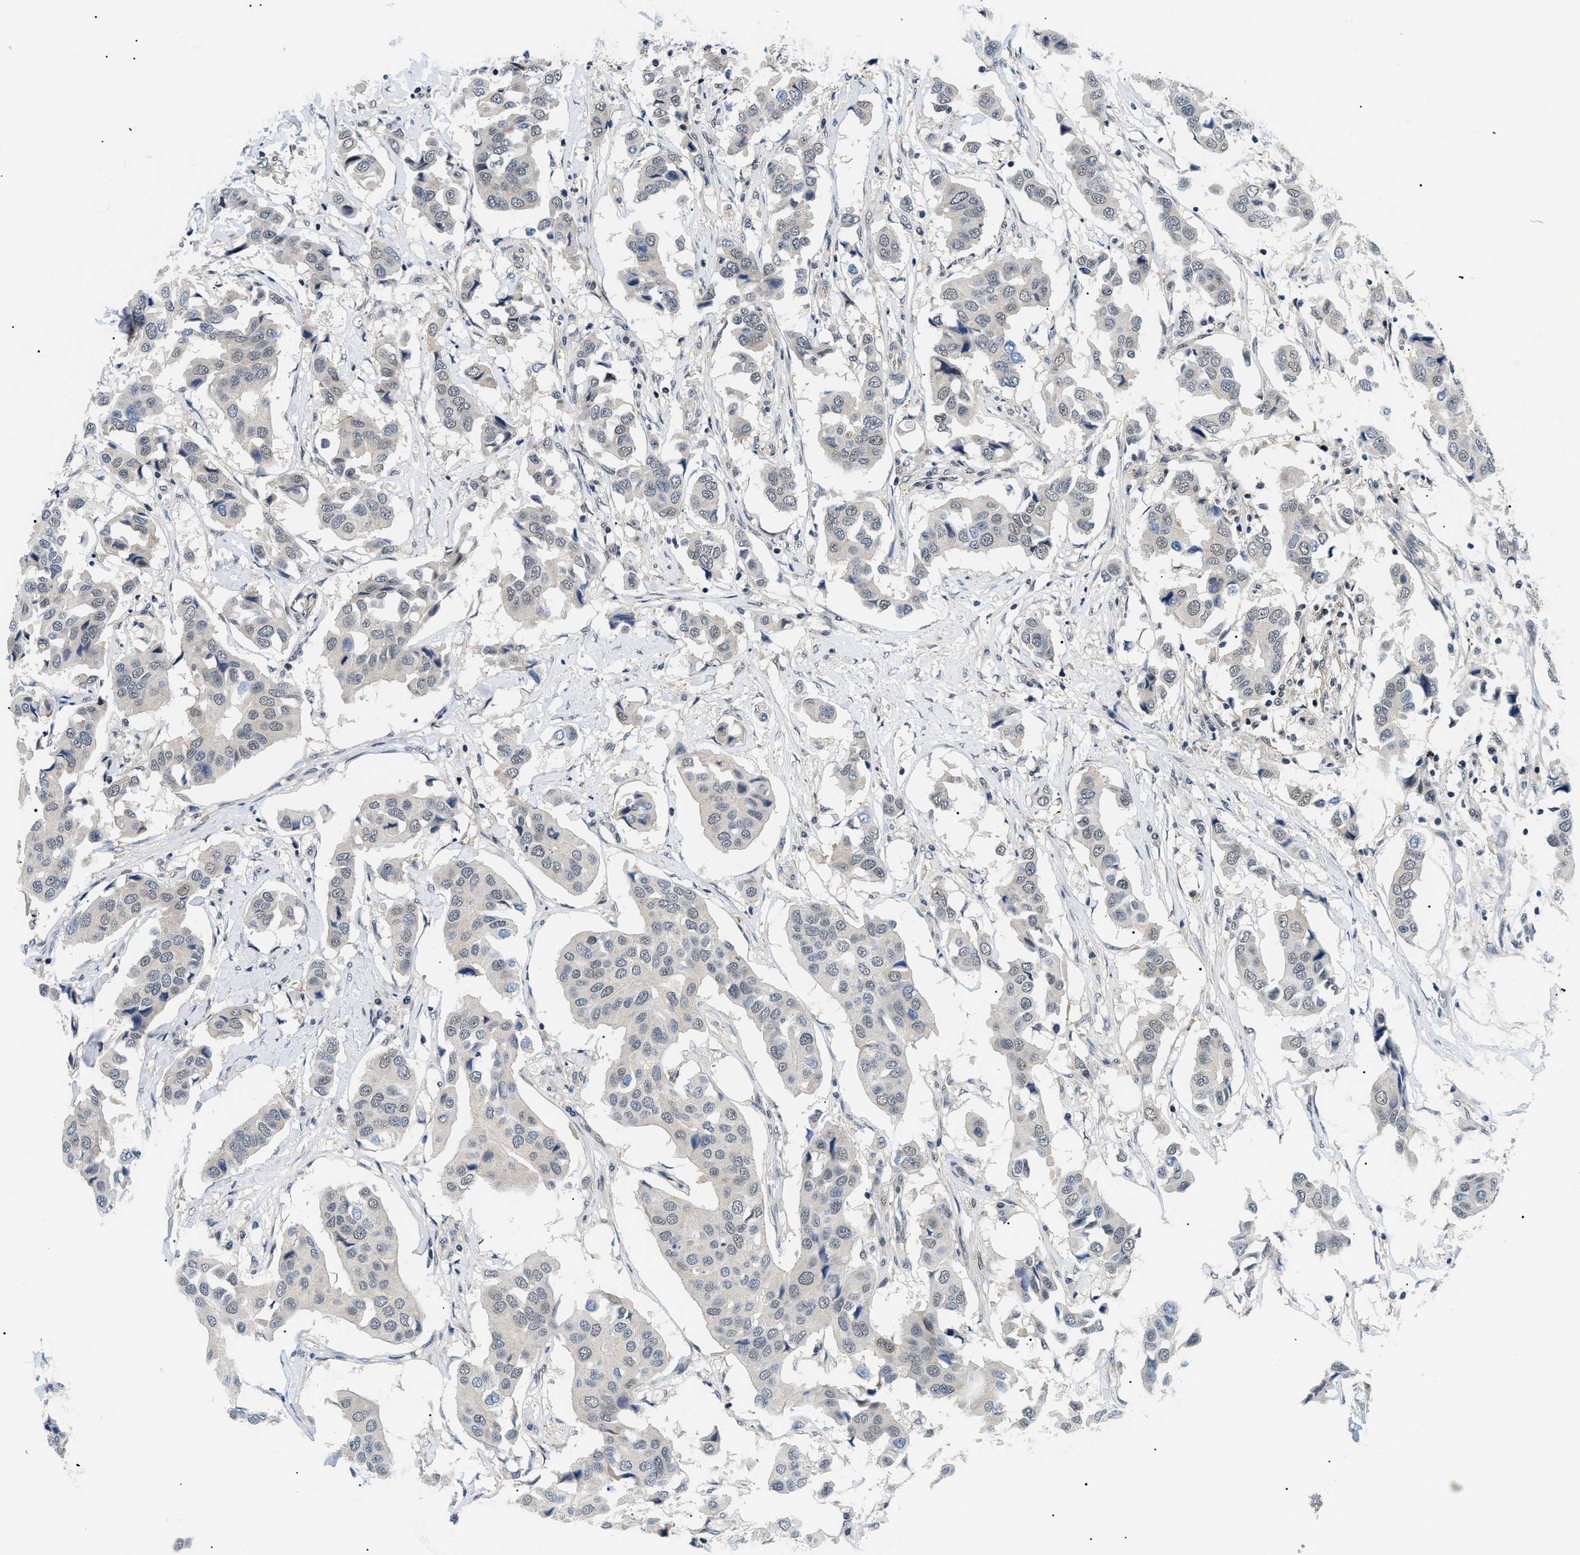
{"staining": {"intensity": "weak", "quantity": "<25%", "location": "nuclear"}, "tissue": "breast cancer", "cell_type": "Tumor cells", "image_type": "cancer", "snomed": [{"axis": "morphology", "description": "Duct carcinoma"}, {"axis": "topography", "description": "Breast"}], "caption": "The immunohistochemistry (IHC) photomicrograph has no significant staining in tumor cells of breast cancer (invasive ductal carcinoma) tissue.", "gene": "RBM15", "patient": {"sex": "female", "age": 80}}